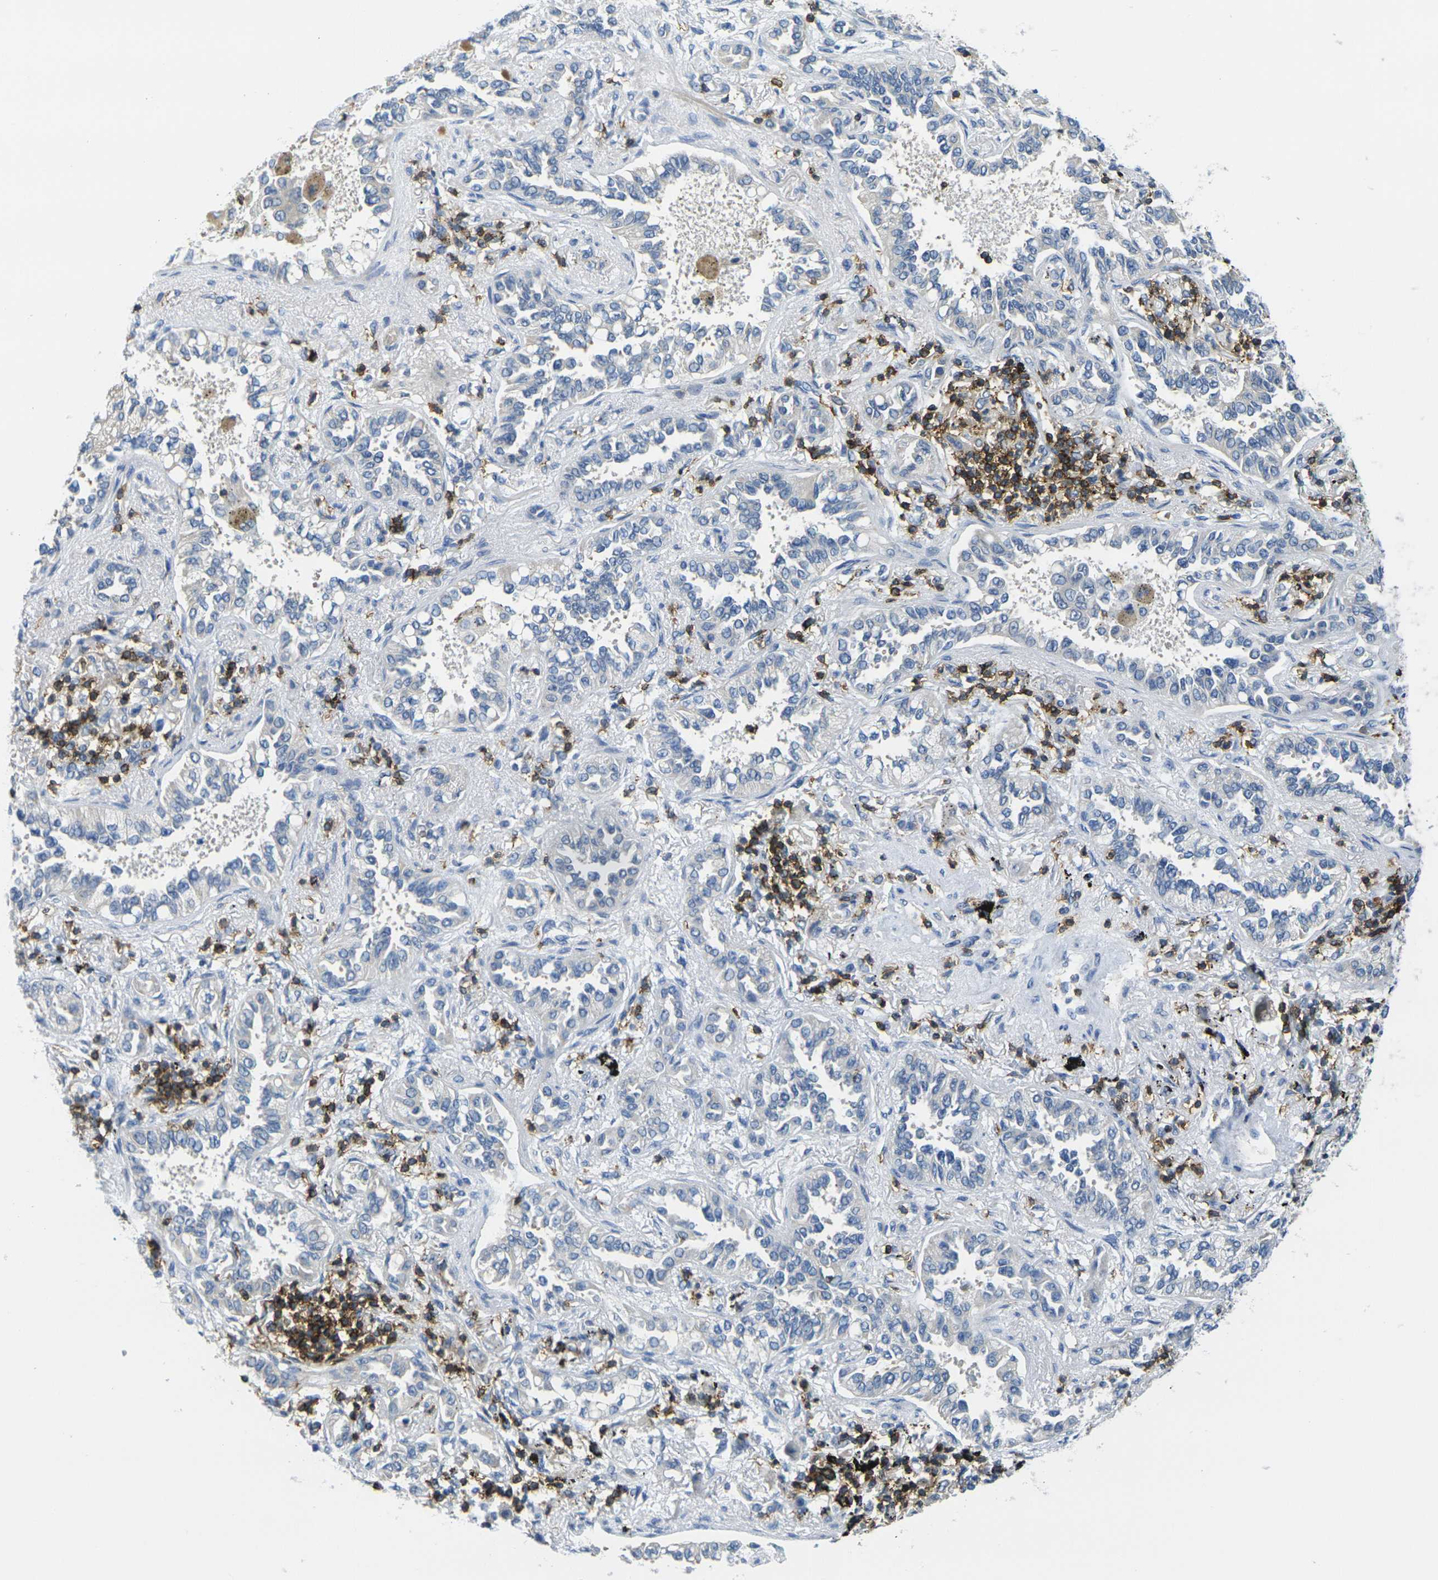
{"staining": {"intensity": "negative", "quantity": "none", "location": "none"}, "tissue": "lung cancer", "cell_type": "Tumor cells", "image_type": "cancer", "snomed": [{"axis": "morphology", "description": "Normal tissue, NOS"}, {"axis": "morphology", "description": "Adenocarcinoma, NOS"}, {"axis": "topography", "description": "Lung"}], "caption": "Immunohistochemistry micrograph of neoplastic tissue: human lung cancer stained with DAB demonstrates no significant protein expression in tumor cells.", "gene": "CD3D", "patient": {"sex": "male", "age": 59}}